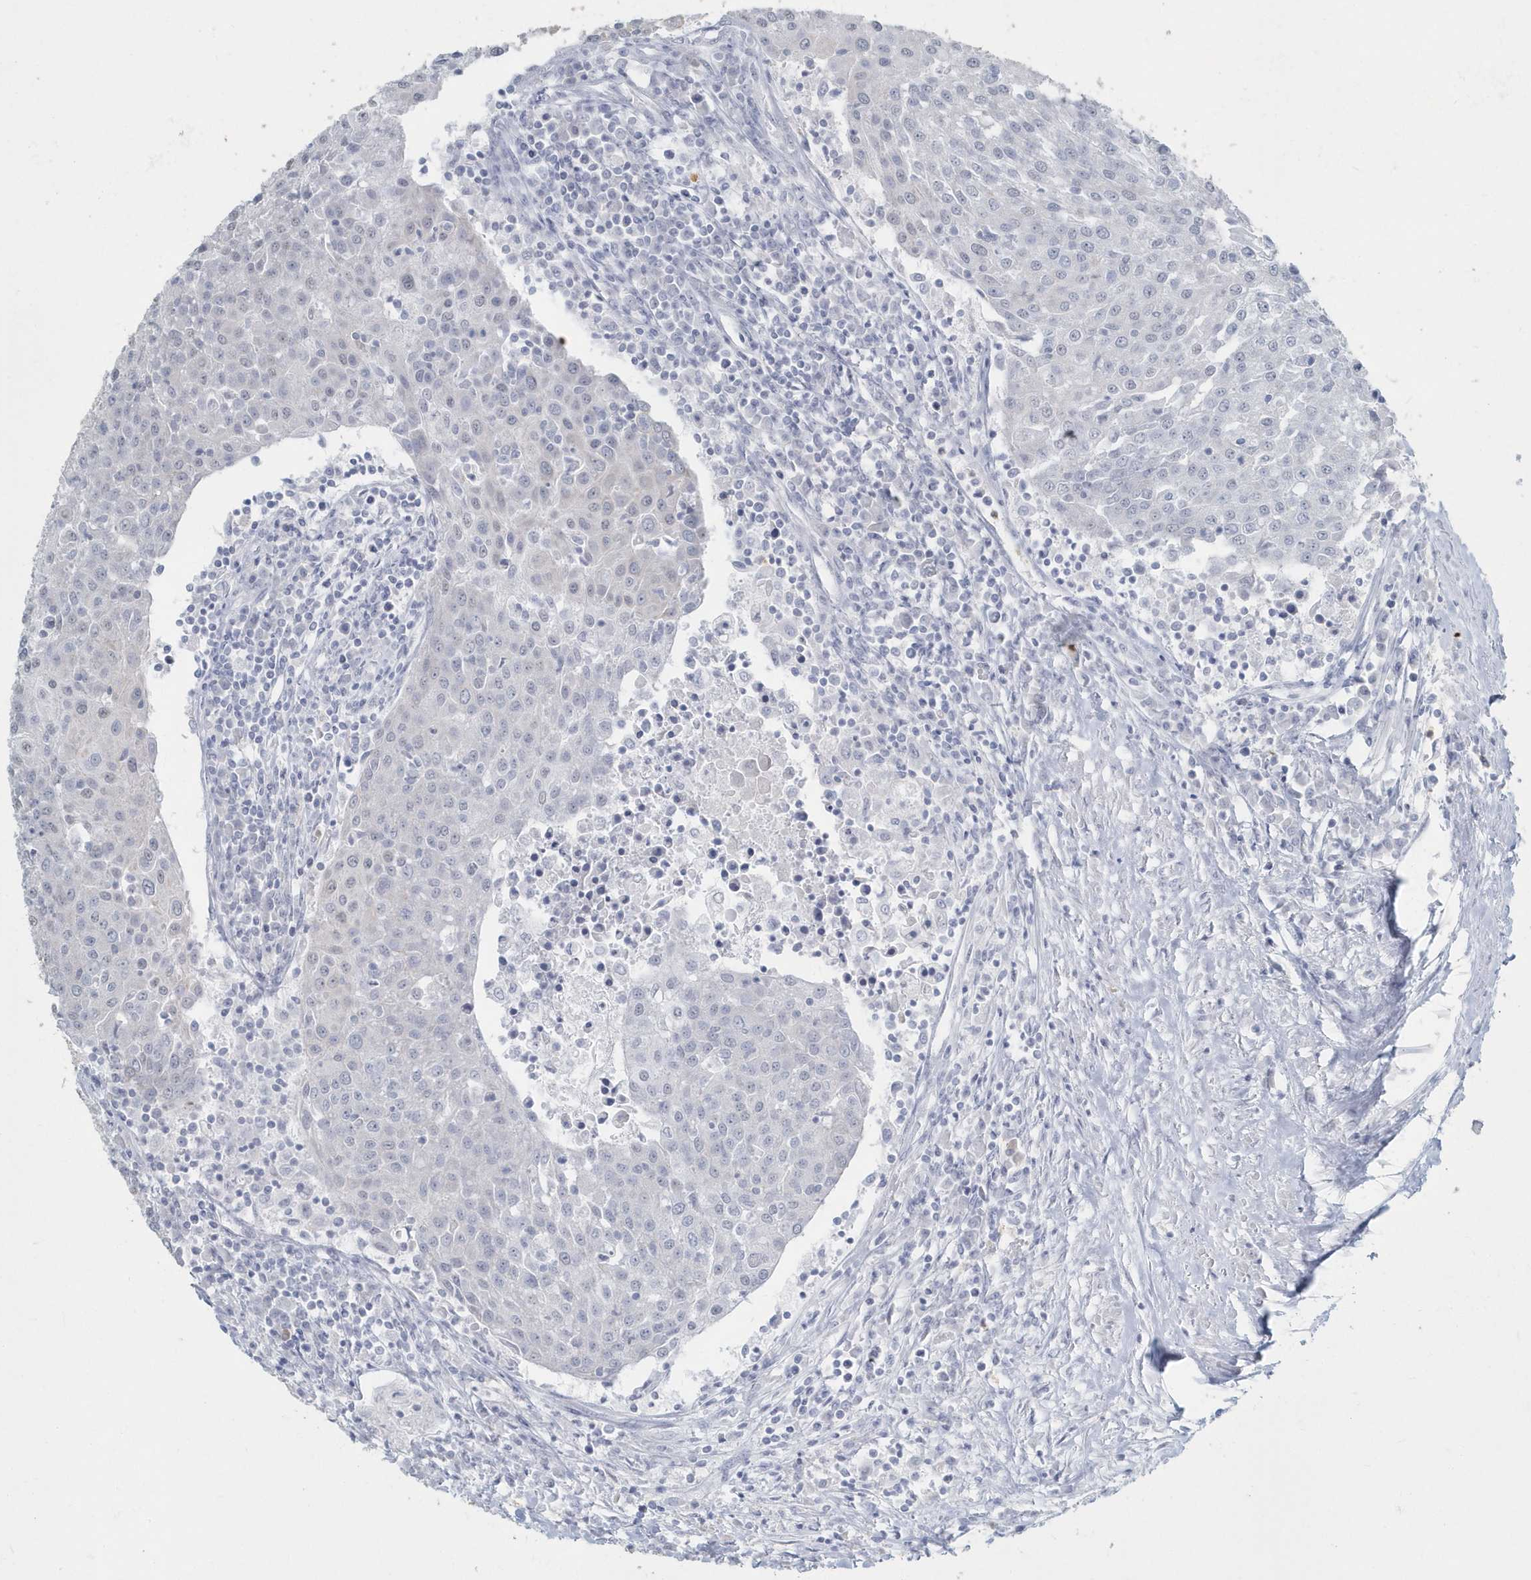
{"staining": {"intensity": "negative", "quantity": "none", "location": "none"}, "tissue": "urothelial cancer", "cell_type": "Tumor cells", "image_type": "cancer", "snomed": [{"axis": "morphology", "description": "Urothelial carcinoma, High grade"}, {"axis": "topography", "description": "Urinary bladder"}], "caption": "This is an IHC histopathology image of urothelial cancer. There is no positivity in tumor cells.", "gene": "MYOT", "patient": {"sex": "female", "age": 85}}